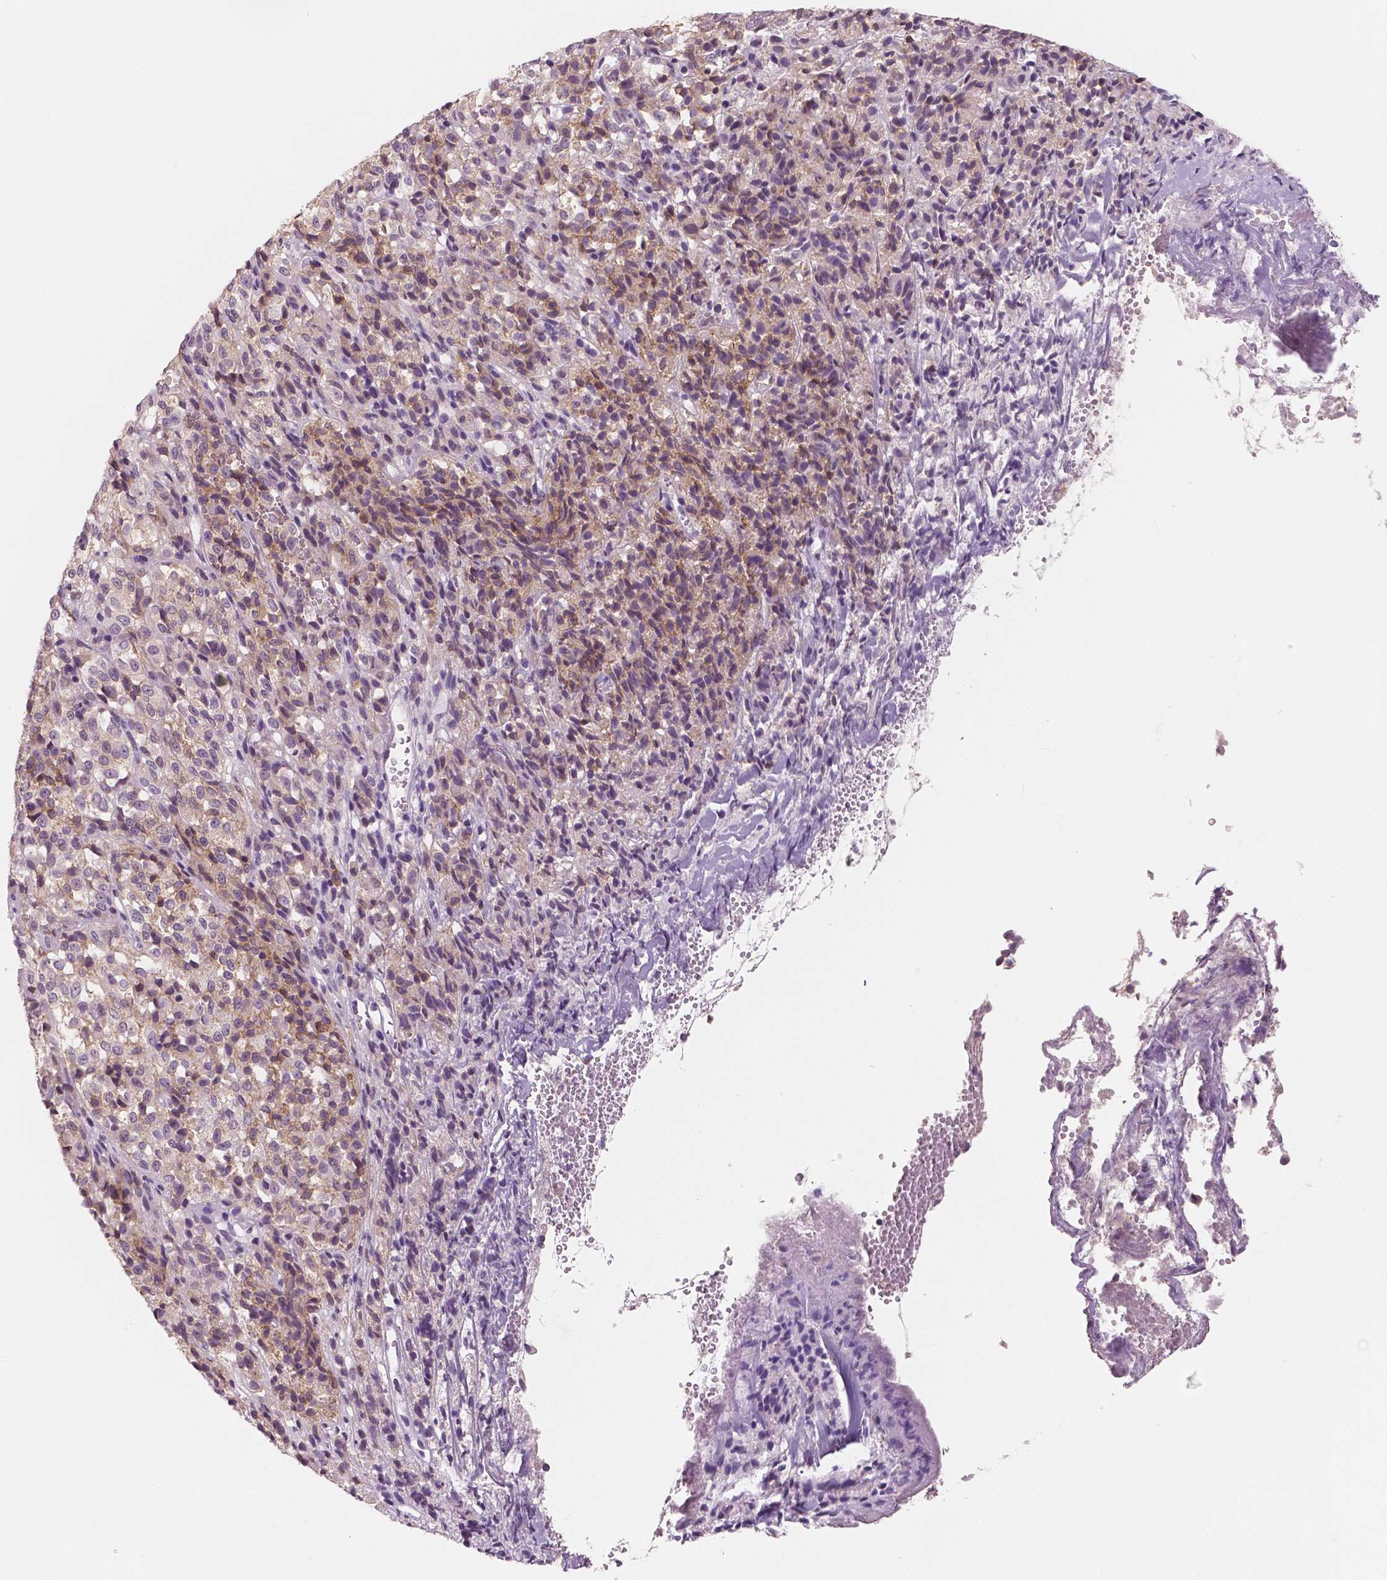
{"staining": {"intensity": "weak", "quantity": "<25%", "location": "cytoplasmic/membranous"}, "tissue": "melanoma", "cell_type": "Tumor cells", "image_type": "cancer", "snomed": [{"axis": "morphology", "description": "Malignant melanoma, Metastatic site"}, {"axis": "topography", "description": "Brain"}], "caption": "A histopathology image of human malignant melanoma (metastatic site) is negative for staining in tumor cells.", "gene": "KIT", "patient": {"sex": "female", "age": 56}}